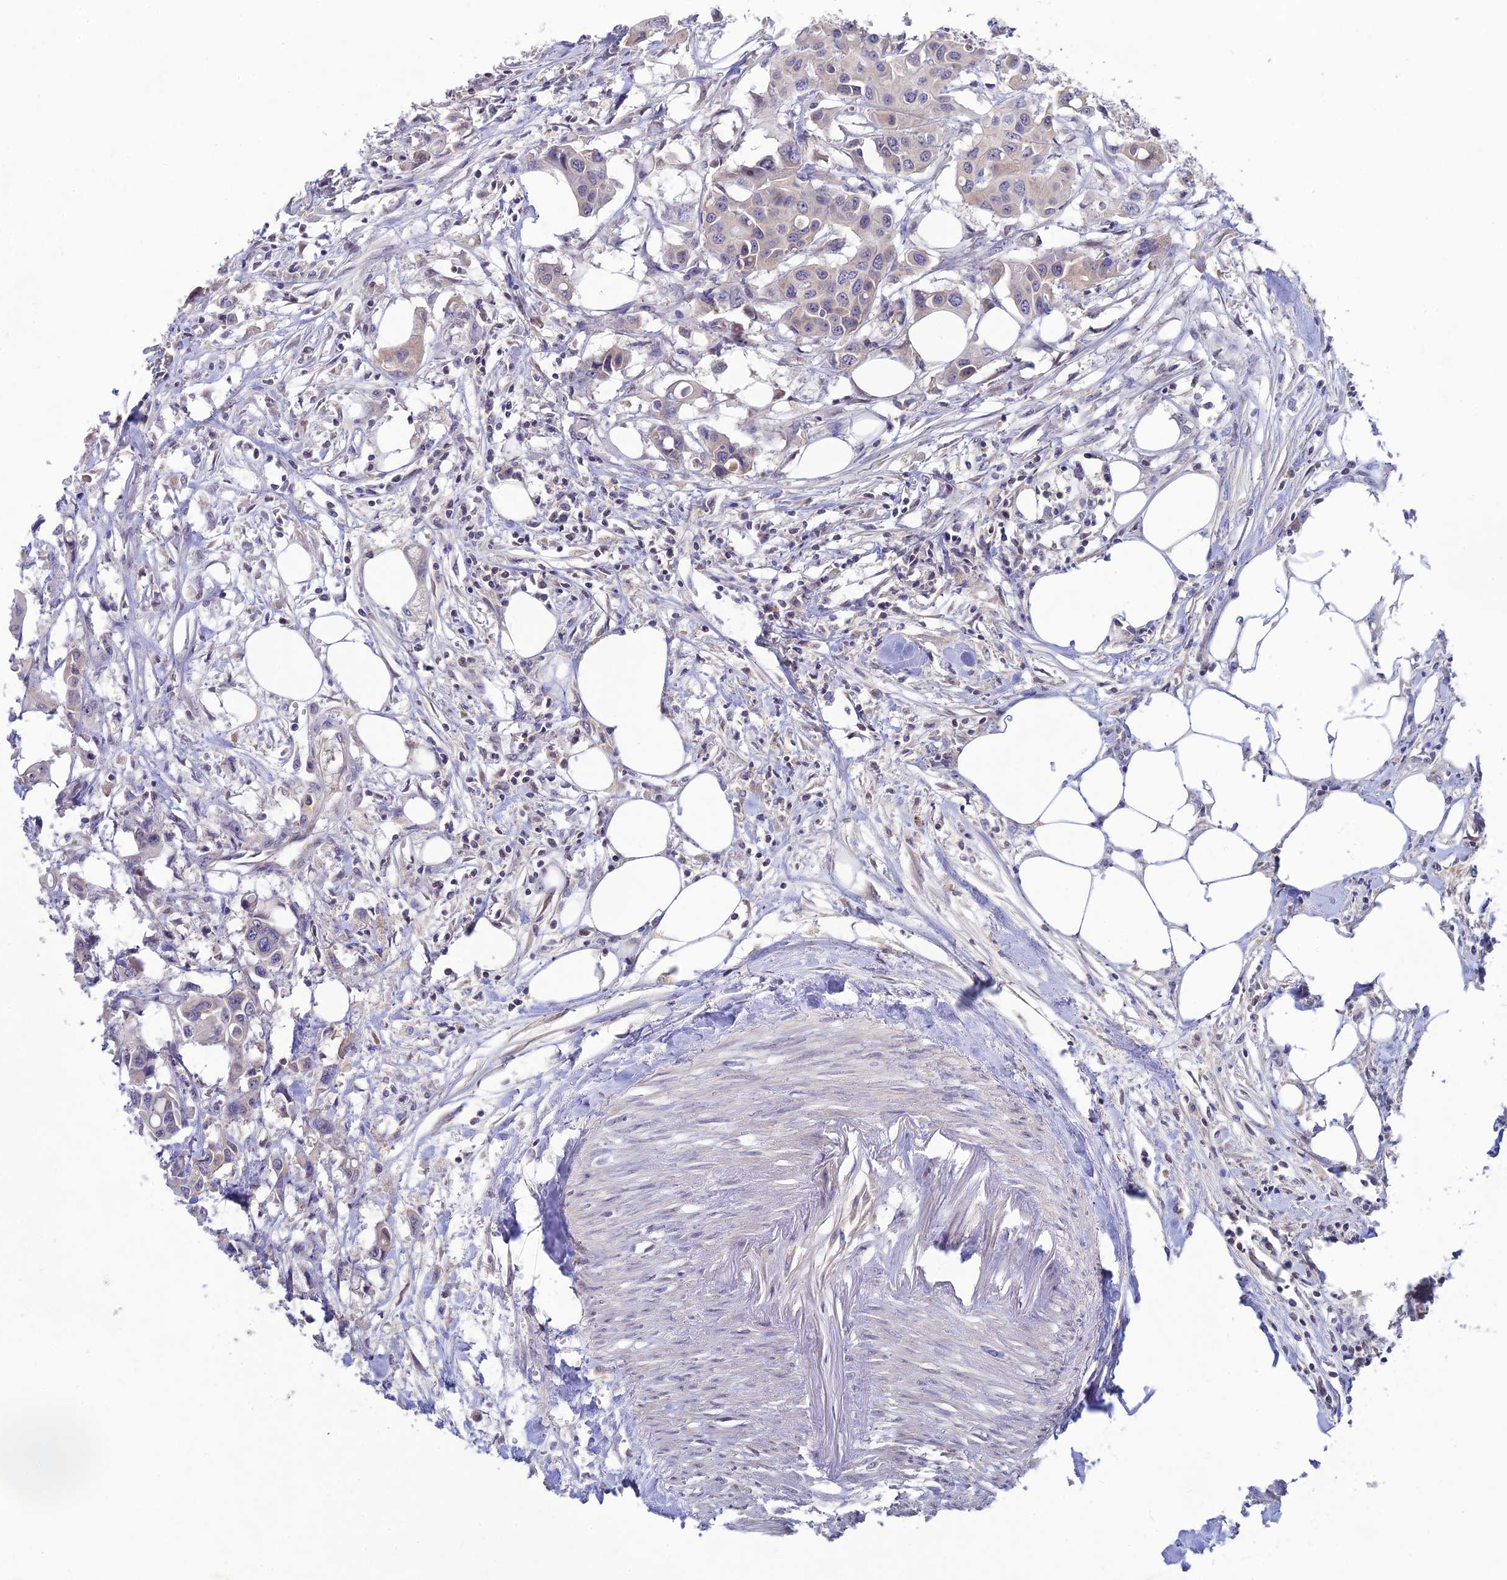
{"staining": {"intensity": "negative", "quantity": "none", "location": "none"}, "tissue": "colorectal cancer", "cell_type": "Tumor cells", "image_type": "cancer", "snomed": [{"axis": "morphology", "description": "Adenocarcinoma, NOS"}, {"axis": "topography", "description": "Colon"}], "caption": "DAB immunohistochemical staining of human adenocarcinoma (colorectal) shows no significant staining in tumor cells.", "gene": "CHST5", "patient": {"sex": "male", "age": 77}}